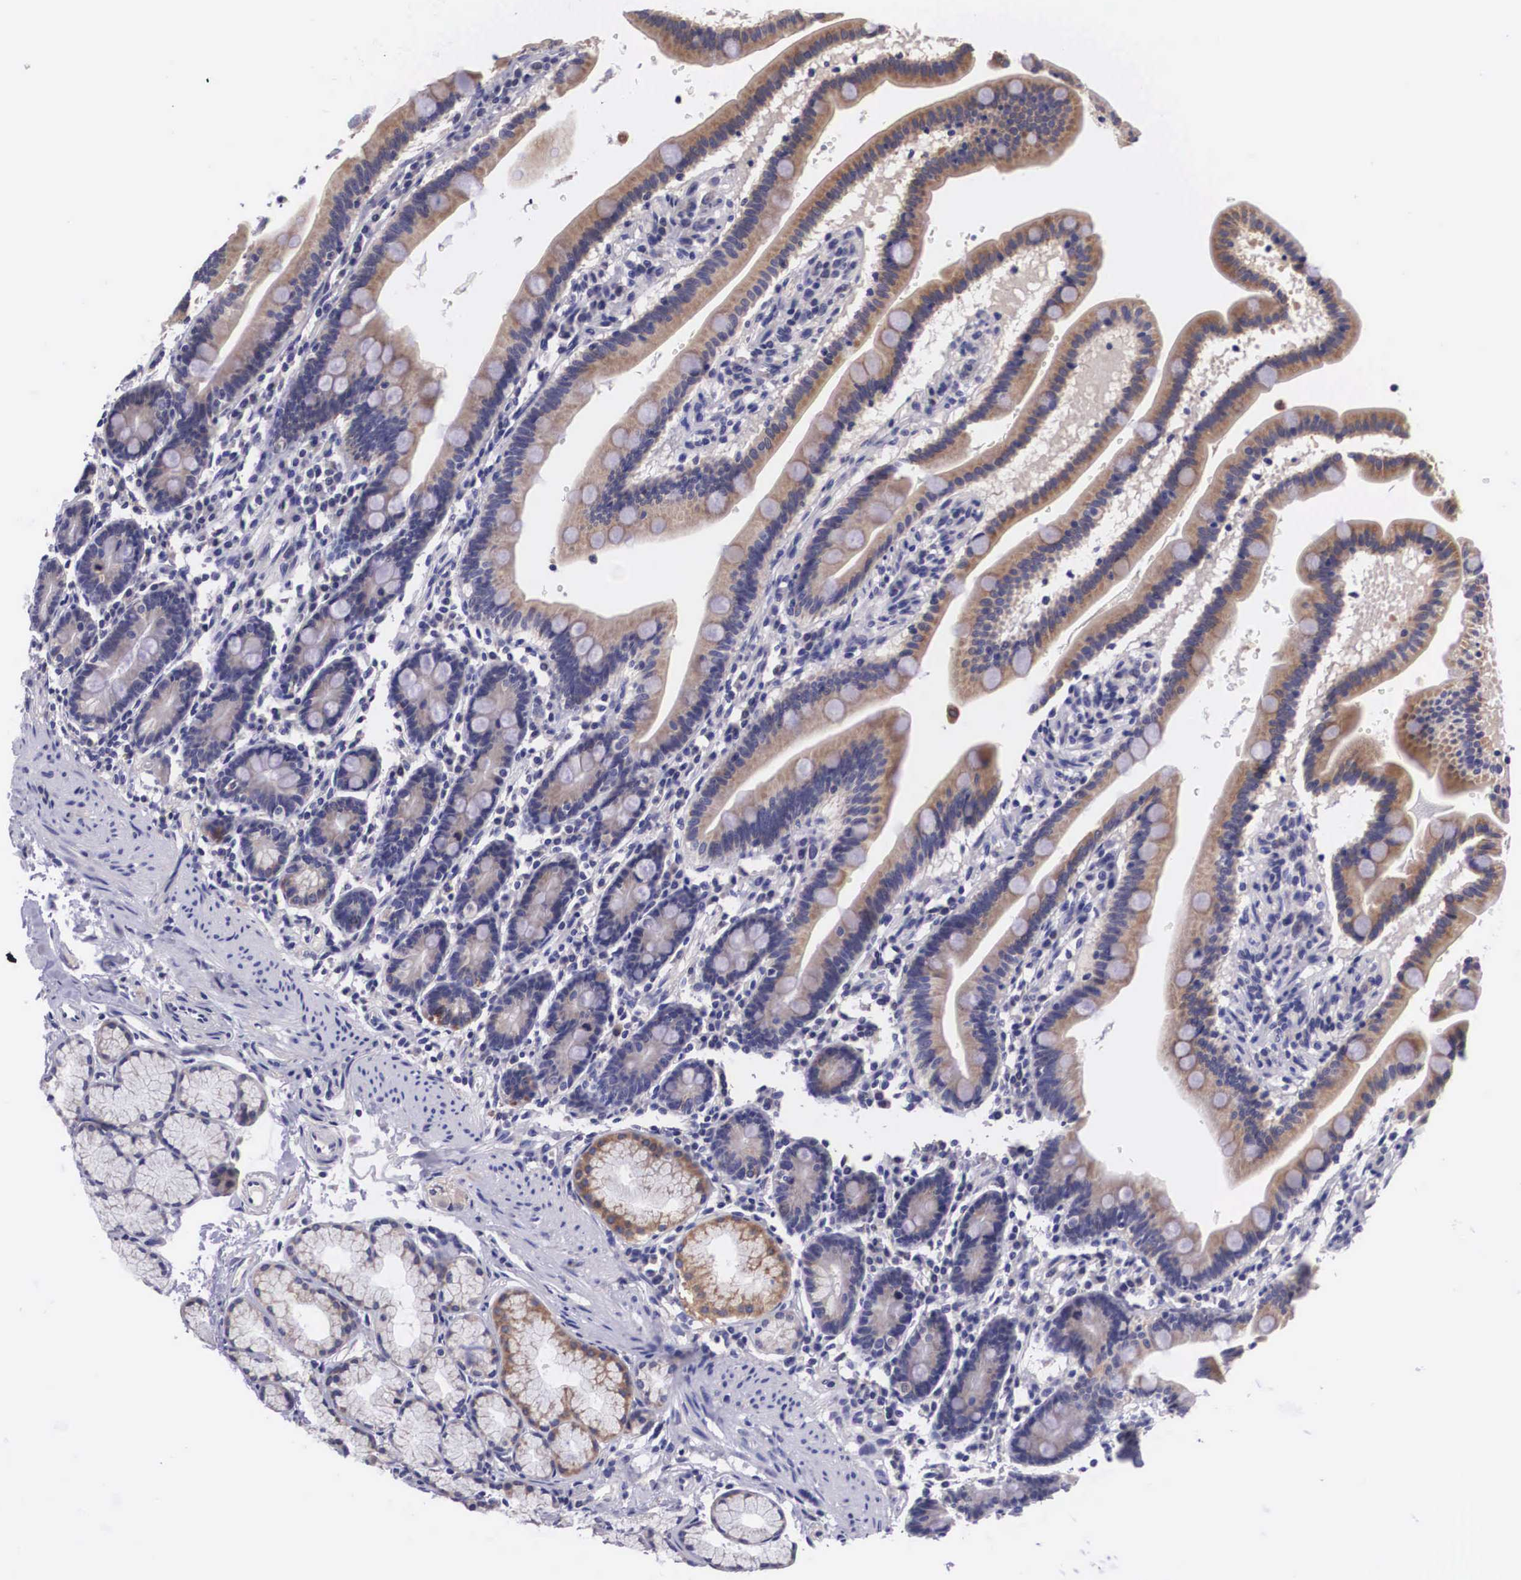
{"staining": {"intensity": "weak", "quantity": "25%-75%", "location": "cytoplasmic/membranous"}, "tissue": "duodenum", "cell_type": "Glandular cells", "image_type": "normal", "snomed": [{"axis": "morphology", "description": "Normal tissue, NOS"}, {"axis": "topography", "description": "Duodenum"}], "caption": "Glandular cells demonstrate weak cytoplasmic/membranous expression in approximately 25%-75% of cells in benign duodenum.", "gene": "ARG2", "patient": {"sex": "female", "age": 77}}